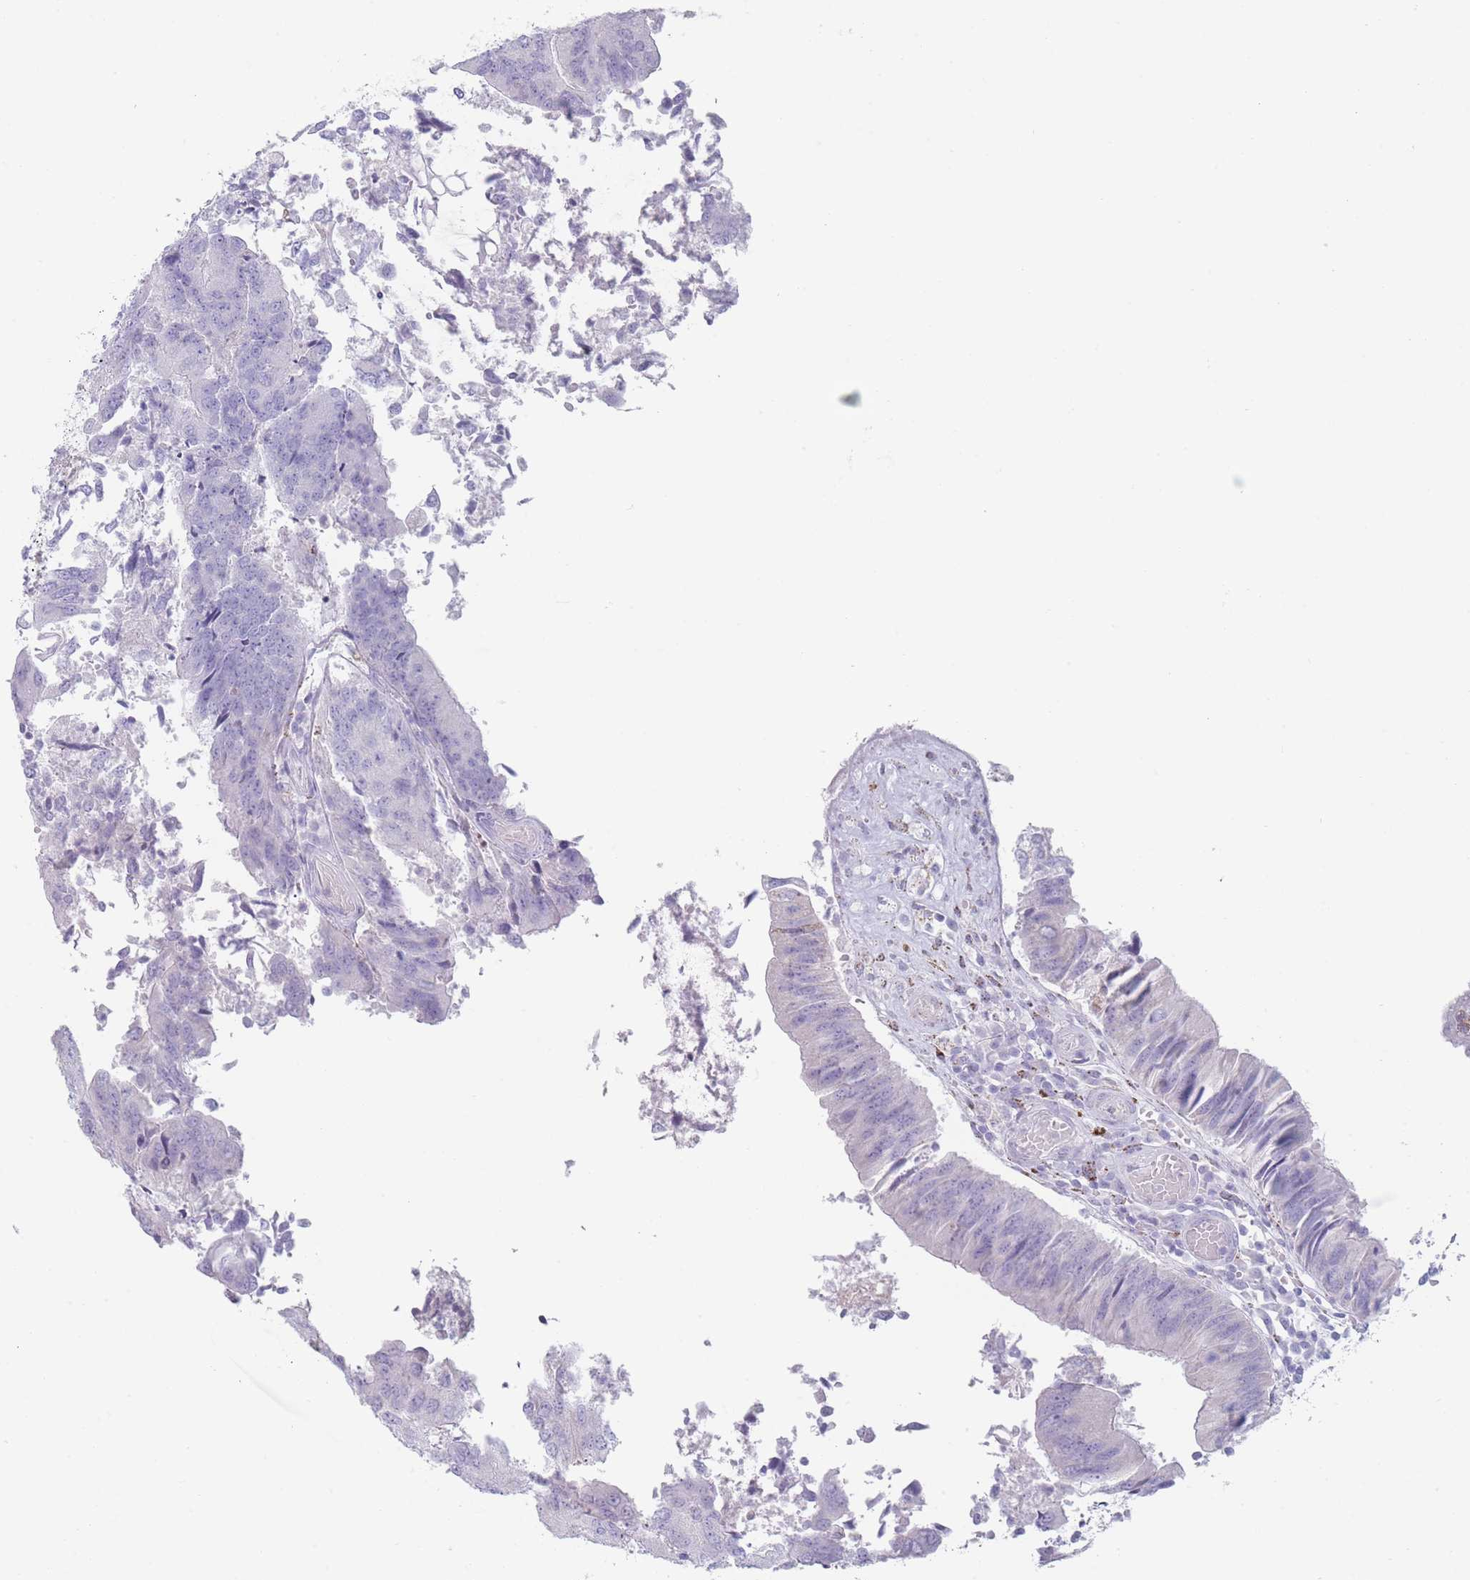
{"staining": {"intensity": "negative", "quantity": "none", "location": "none"}, "tissue": "colorectal cancer", "cell_type": "Tumor cells", "image_type": "cancer", "snomed": [{"axis": "morphology", "description": "Adenocarcinoma, NOS"}, {"axis": "topography", "description": "Colon"}], "caption": "Immunohistochemical staining of human colorectal cancer shows no significant staining in tumor cells.", "gene": "GPR12", "patient": {"sex": "female", "age": 67}}